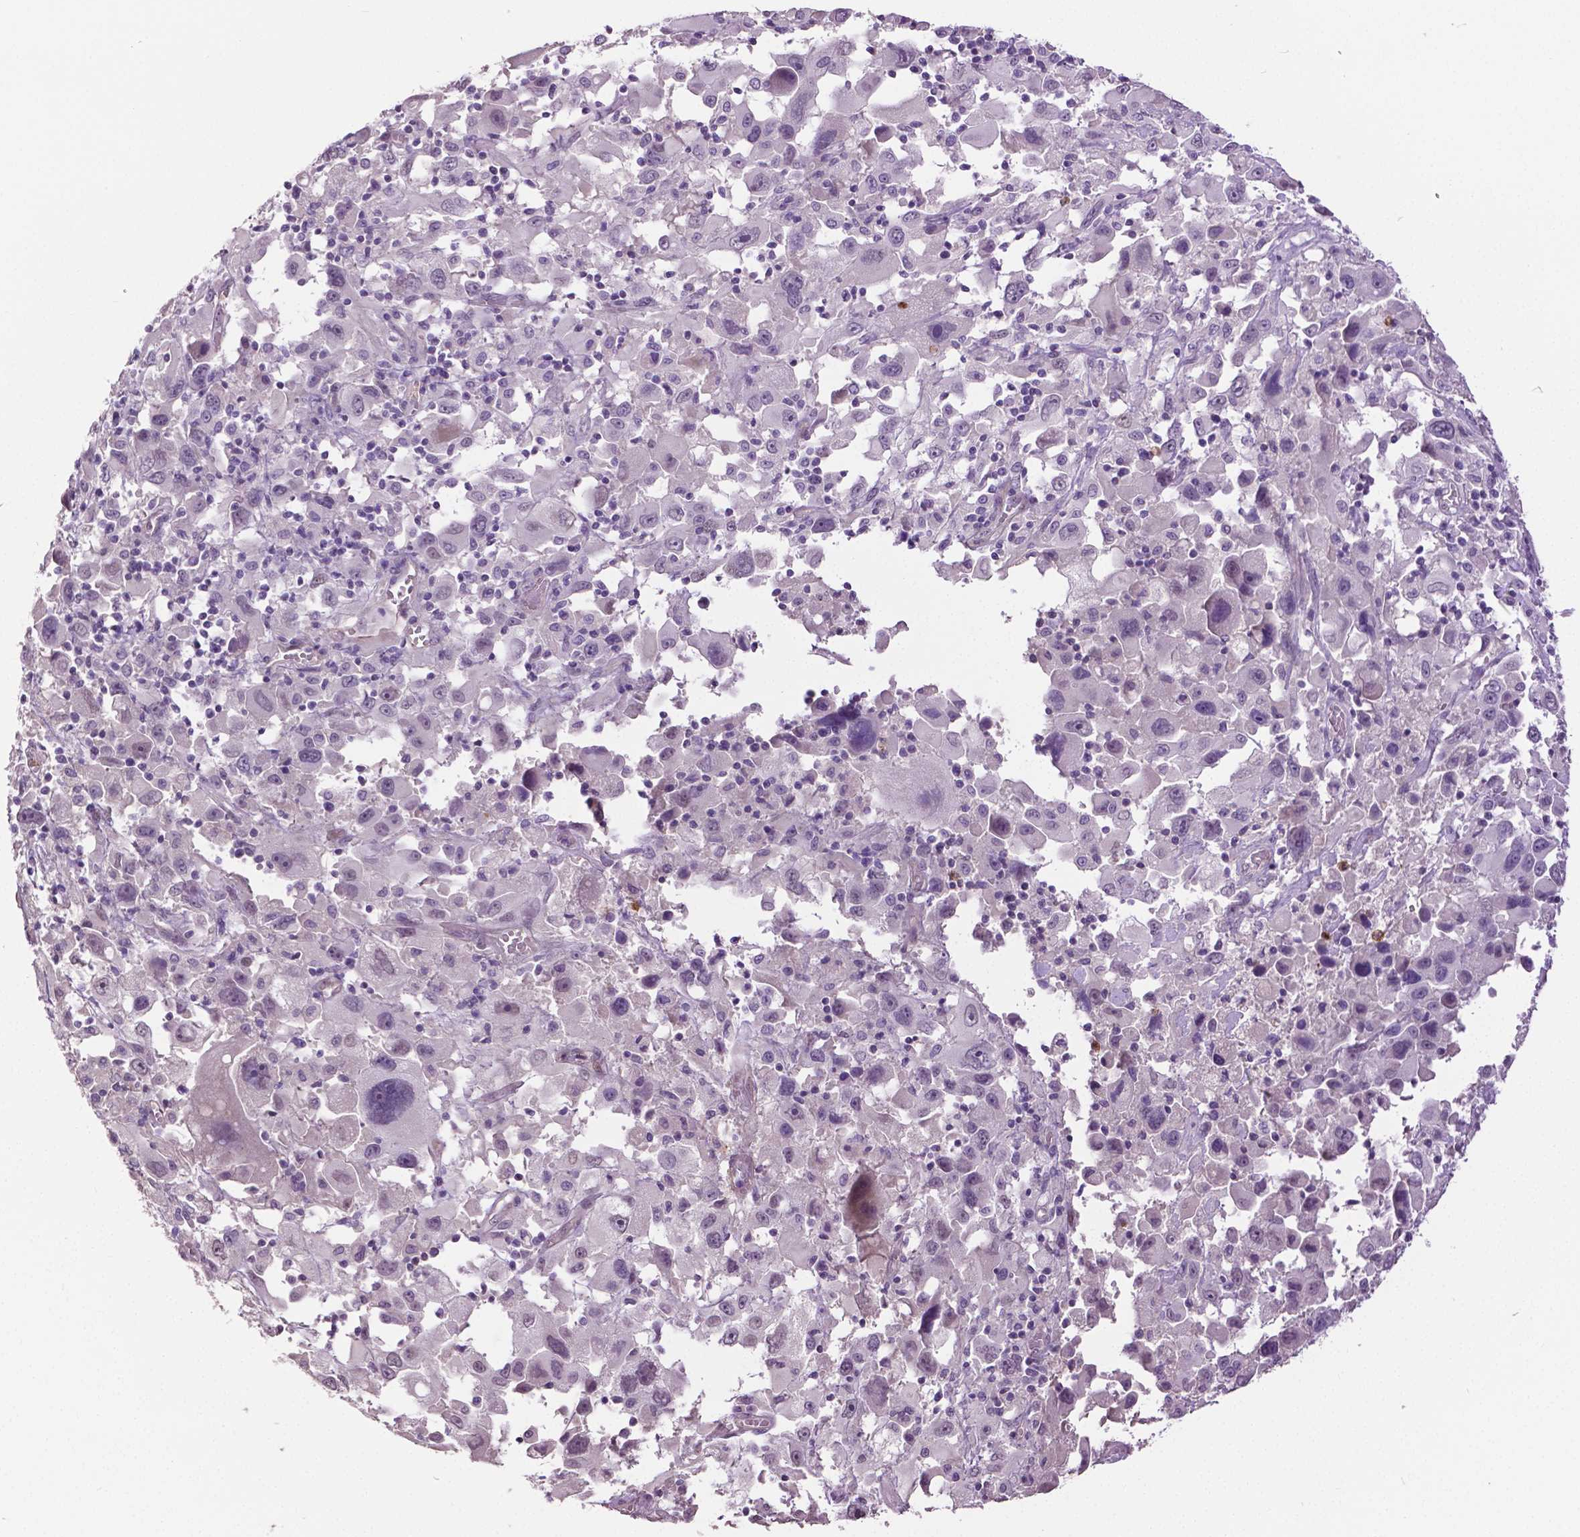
{"staining": {"intensity": "negative", "quantity": "none", "location": "none"}, "tissue": "melanoma", "cell_type": "Tumor cells", "image_type": "cancer", "snomed": [{"axis": "morphology", "description": "Malignant melanoma, Metastatic site"}, {"axis": "topography", "description": "Soft tissue"}], "caption": "Tumor cells are negative for brown protein staining in malignant melanoma (metastatic site).", "gene": "PTPN5", "patient": {"sex": "male", "age": 50}}